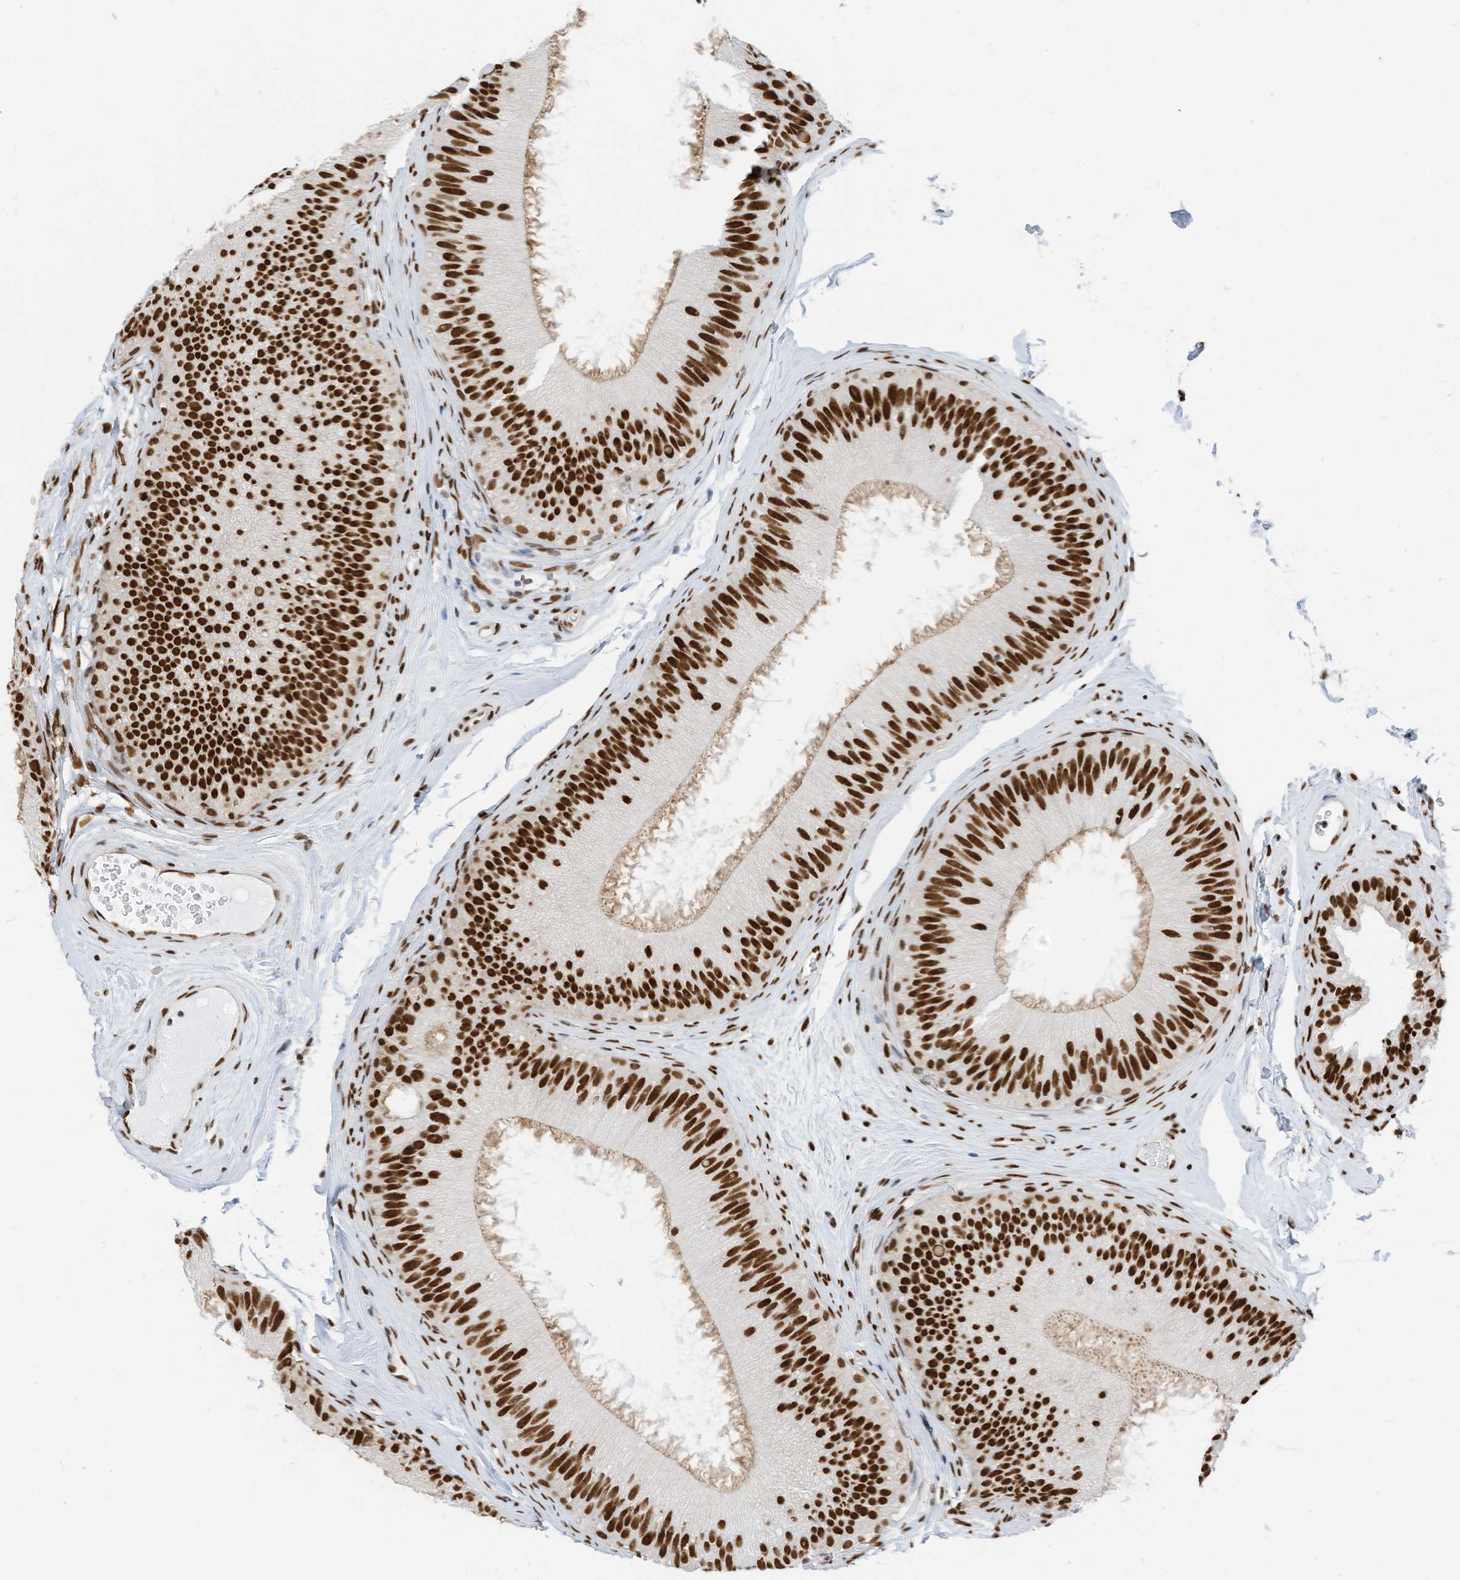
{"staining": {"intensity": "strong", "quantity": ">75%", "location": "nuclear"}, "tissue": "epididymis", "cell_type": "Glandular cells", "image_type": "normal", "snomed": [{"axis": "morphology", "description": "Normal tissue, NOS"}, {"axis": "topography", "description": "Epididymis"}], "caption": "An IHC histopathology image of normal tissue is shown. Protein staining in brown highlights strong nuclear positivity in epididymis within glandular cells. Using DAB (brown) and hematoxylin (blue) stains, captured at high magnification using brightfield microscopy.", "gene": "KHSRP", "patient": {"sex": "male", "age": 45}}